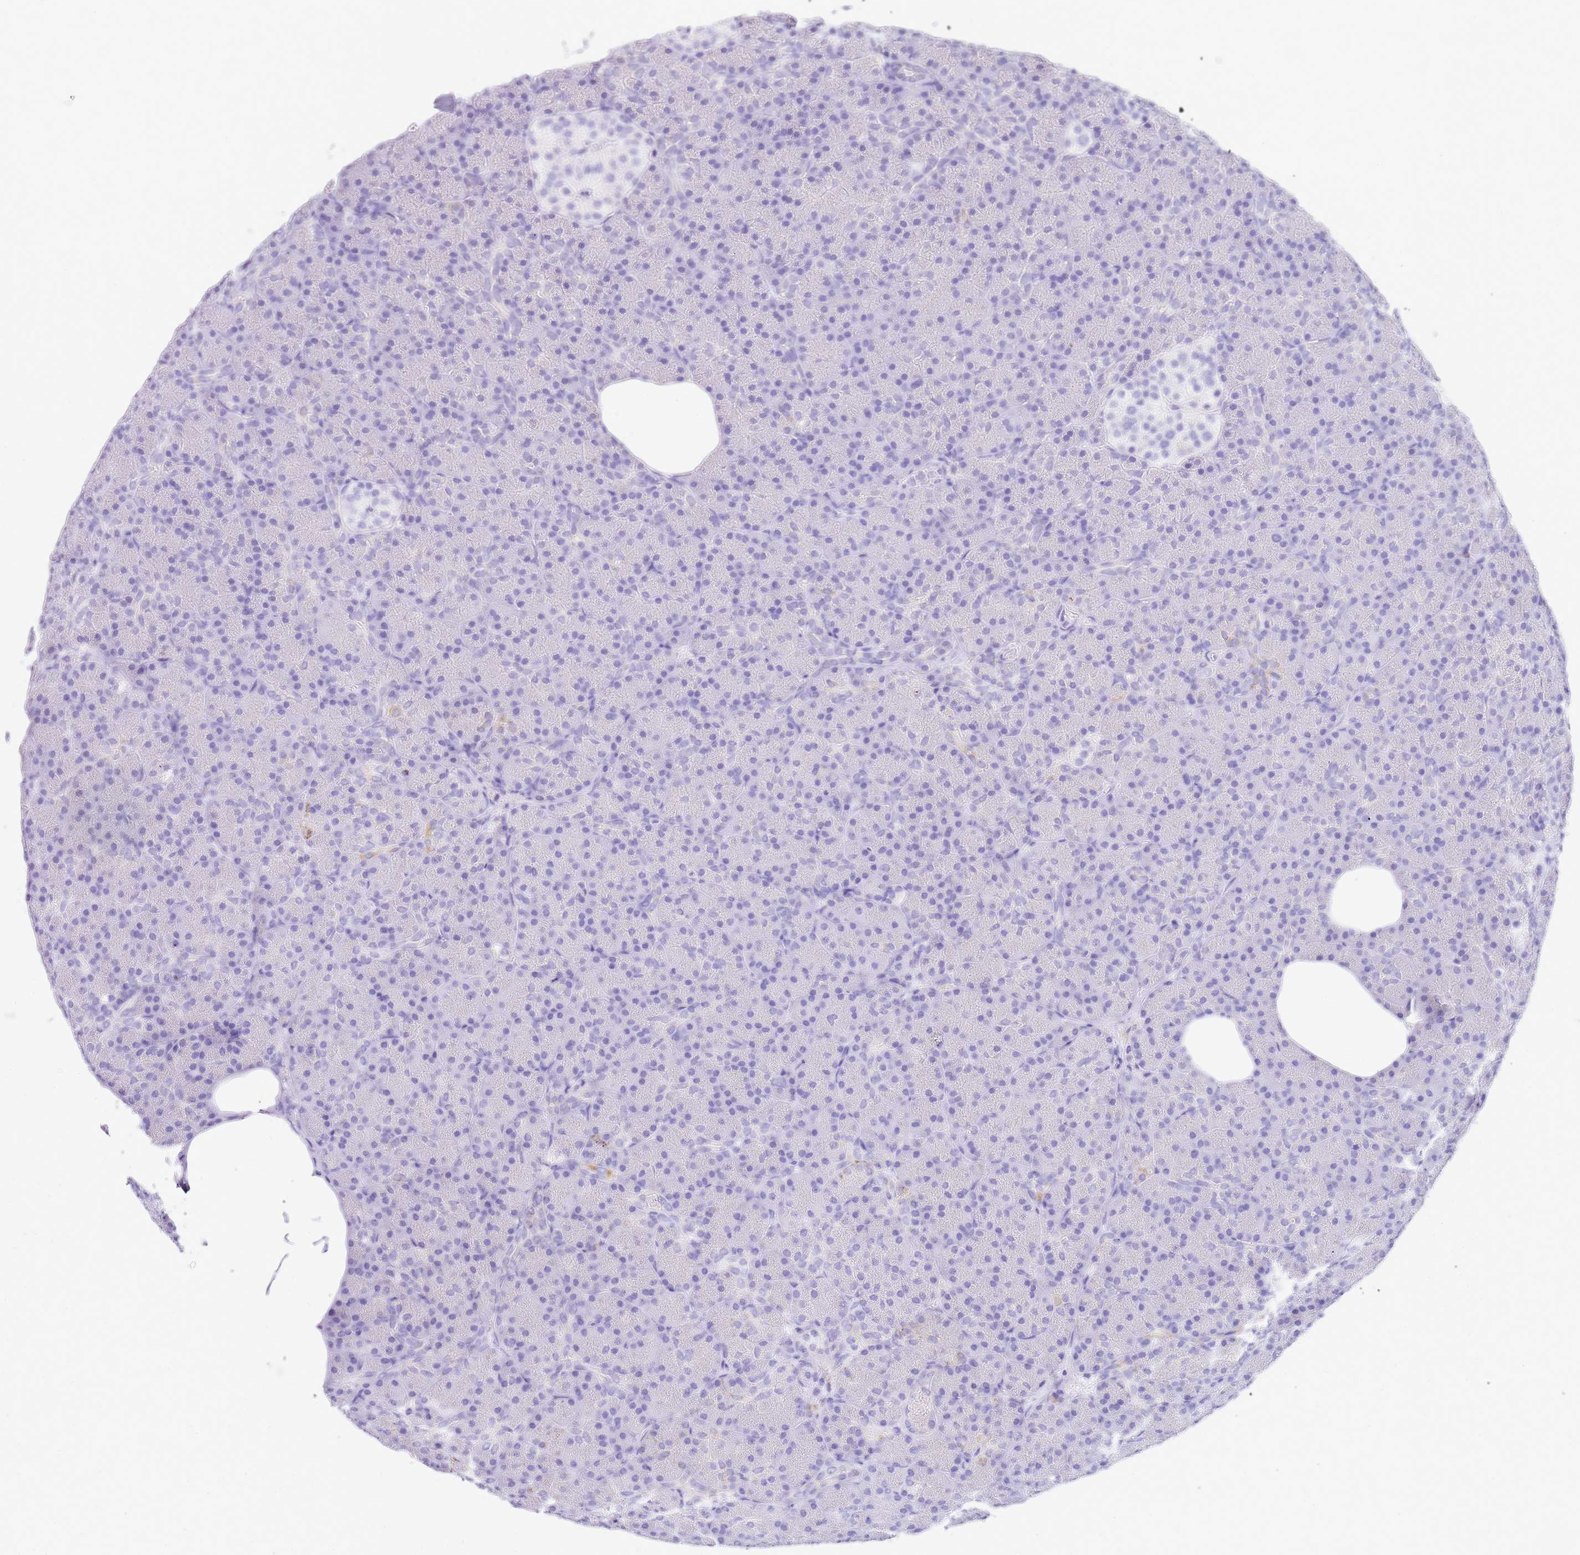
{"staining": {"intensity": "moderate", "quantity": "25%-75%", "location": "cytoplasmic/membranous"}, "tissue": "pancreas", "cell_type": "Exocrine glandular cells", "image_type": "normal", "snomed": [{"axis": "morphology", "description": "Normal tissue, NOS"}, {"axis": "topography", "description": "Pancreas"}], "caption": "This is a micrograph of IHC staining of benign pancreas, which shows moderate staining in the cytoplasmic/membranous of exocrine glandular cells.", "gene": "PTBP2", "patient": {"sex": "female", "age": 43}}